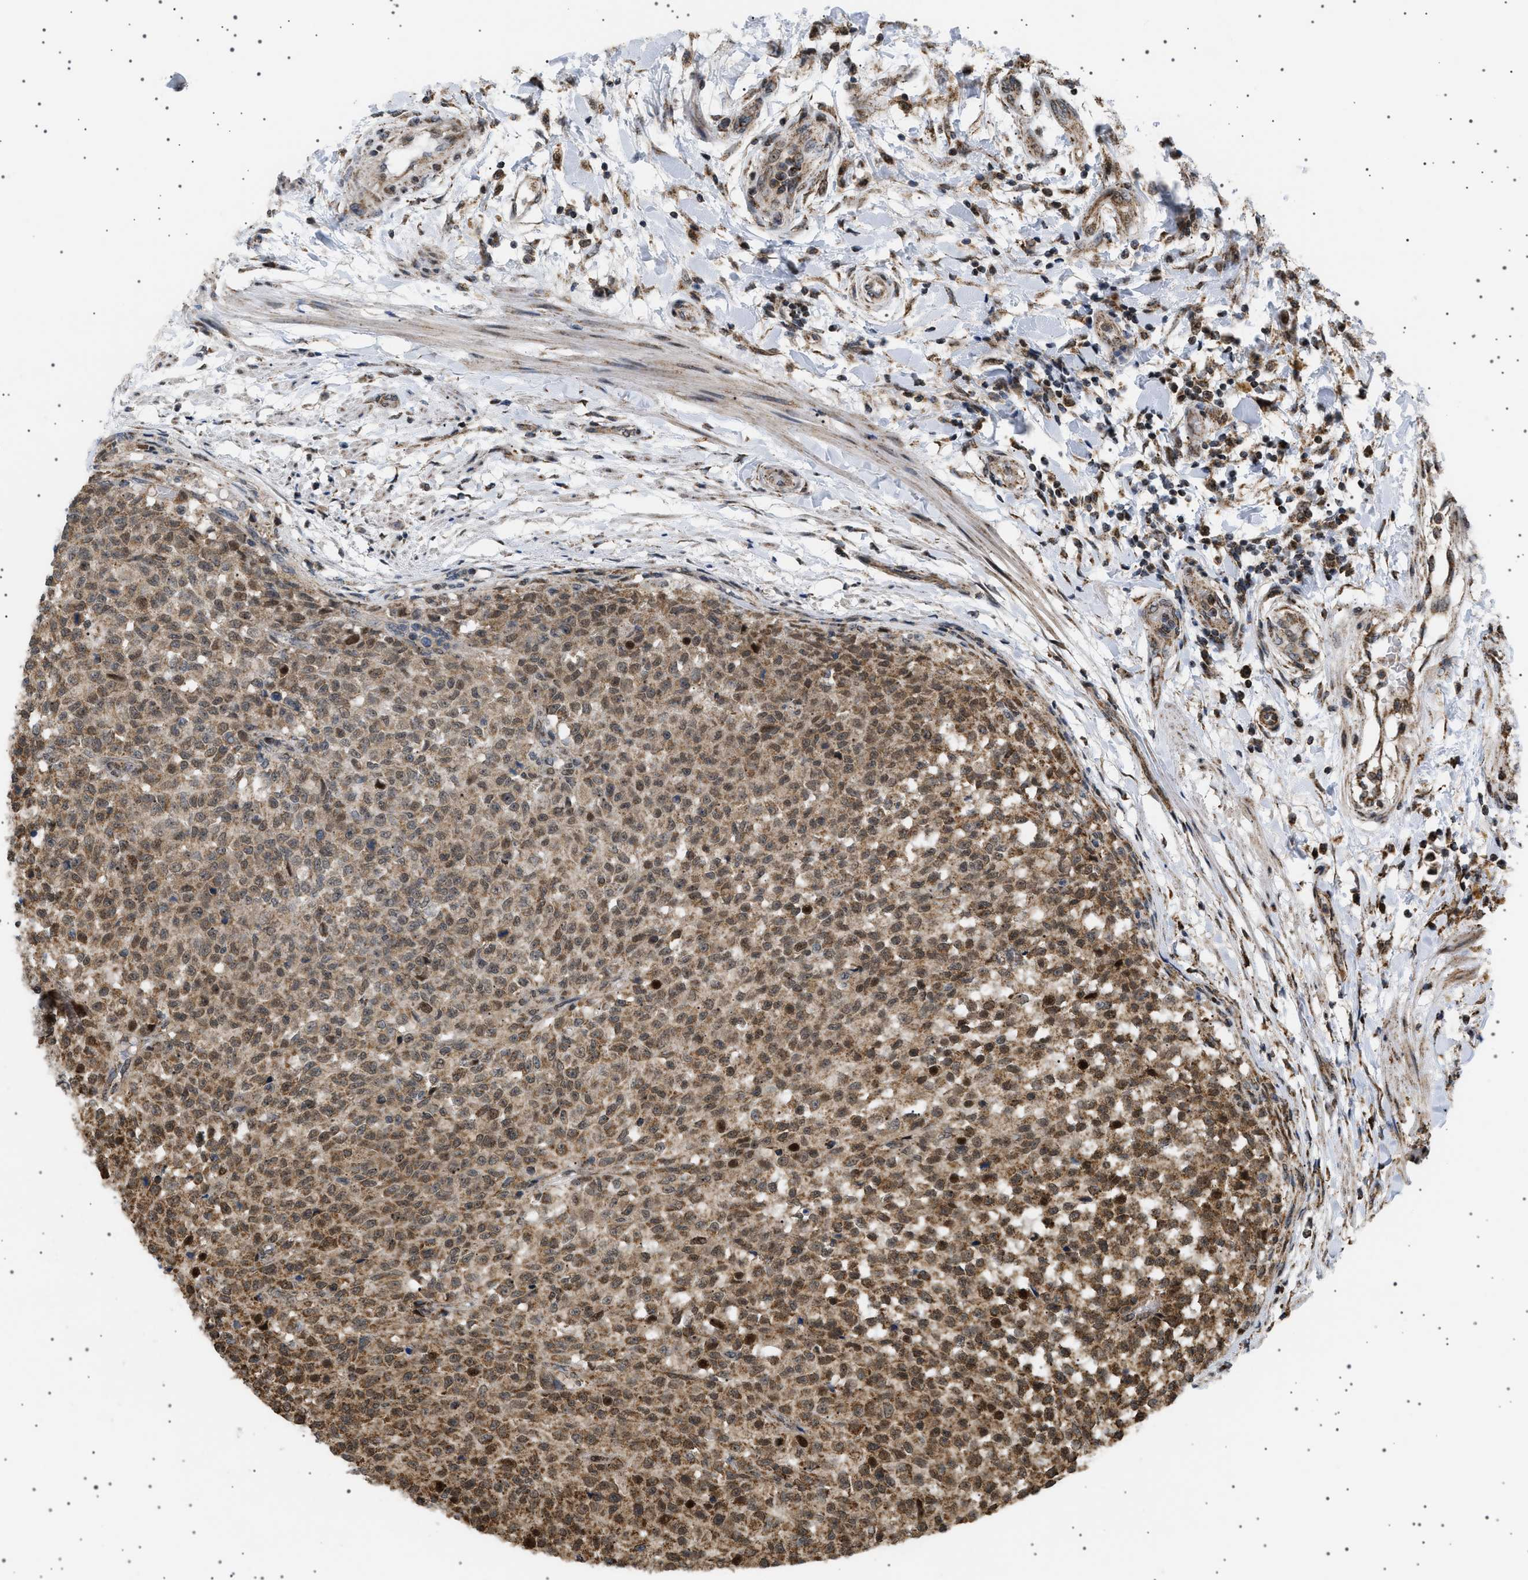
{"staining": {"intensity": "moderate", "quantity": ">75%", "location": "cytoplasmic/membranous,nuclear"}, "tissue": "testis cancer", "cell_type": "Tumor cells", "image_type": "cancer", "snomed": [{"axis": "morphology", "description": "Seminoma, NOS"}, {"axis": "topography", "description": "Testis"}], "caption": "A brown stain highlights moderate cytoplasmic/membranous and nuclear expression of a protein in human testis cancer (seminoma) tumor cells.", "gene": "MELK", "patient": {"sex": "male", "age": 59}}